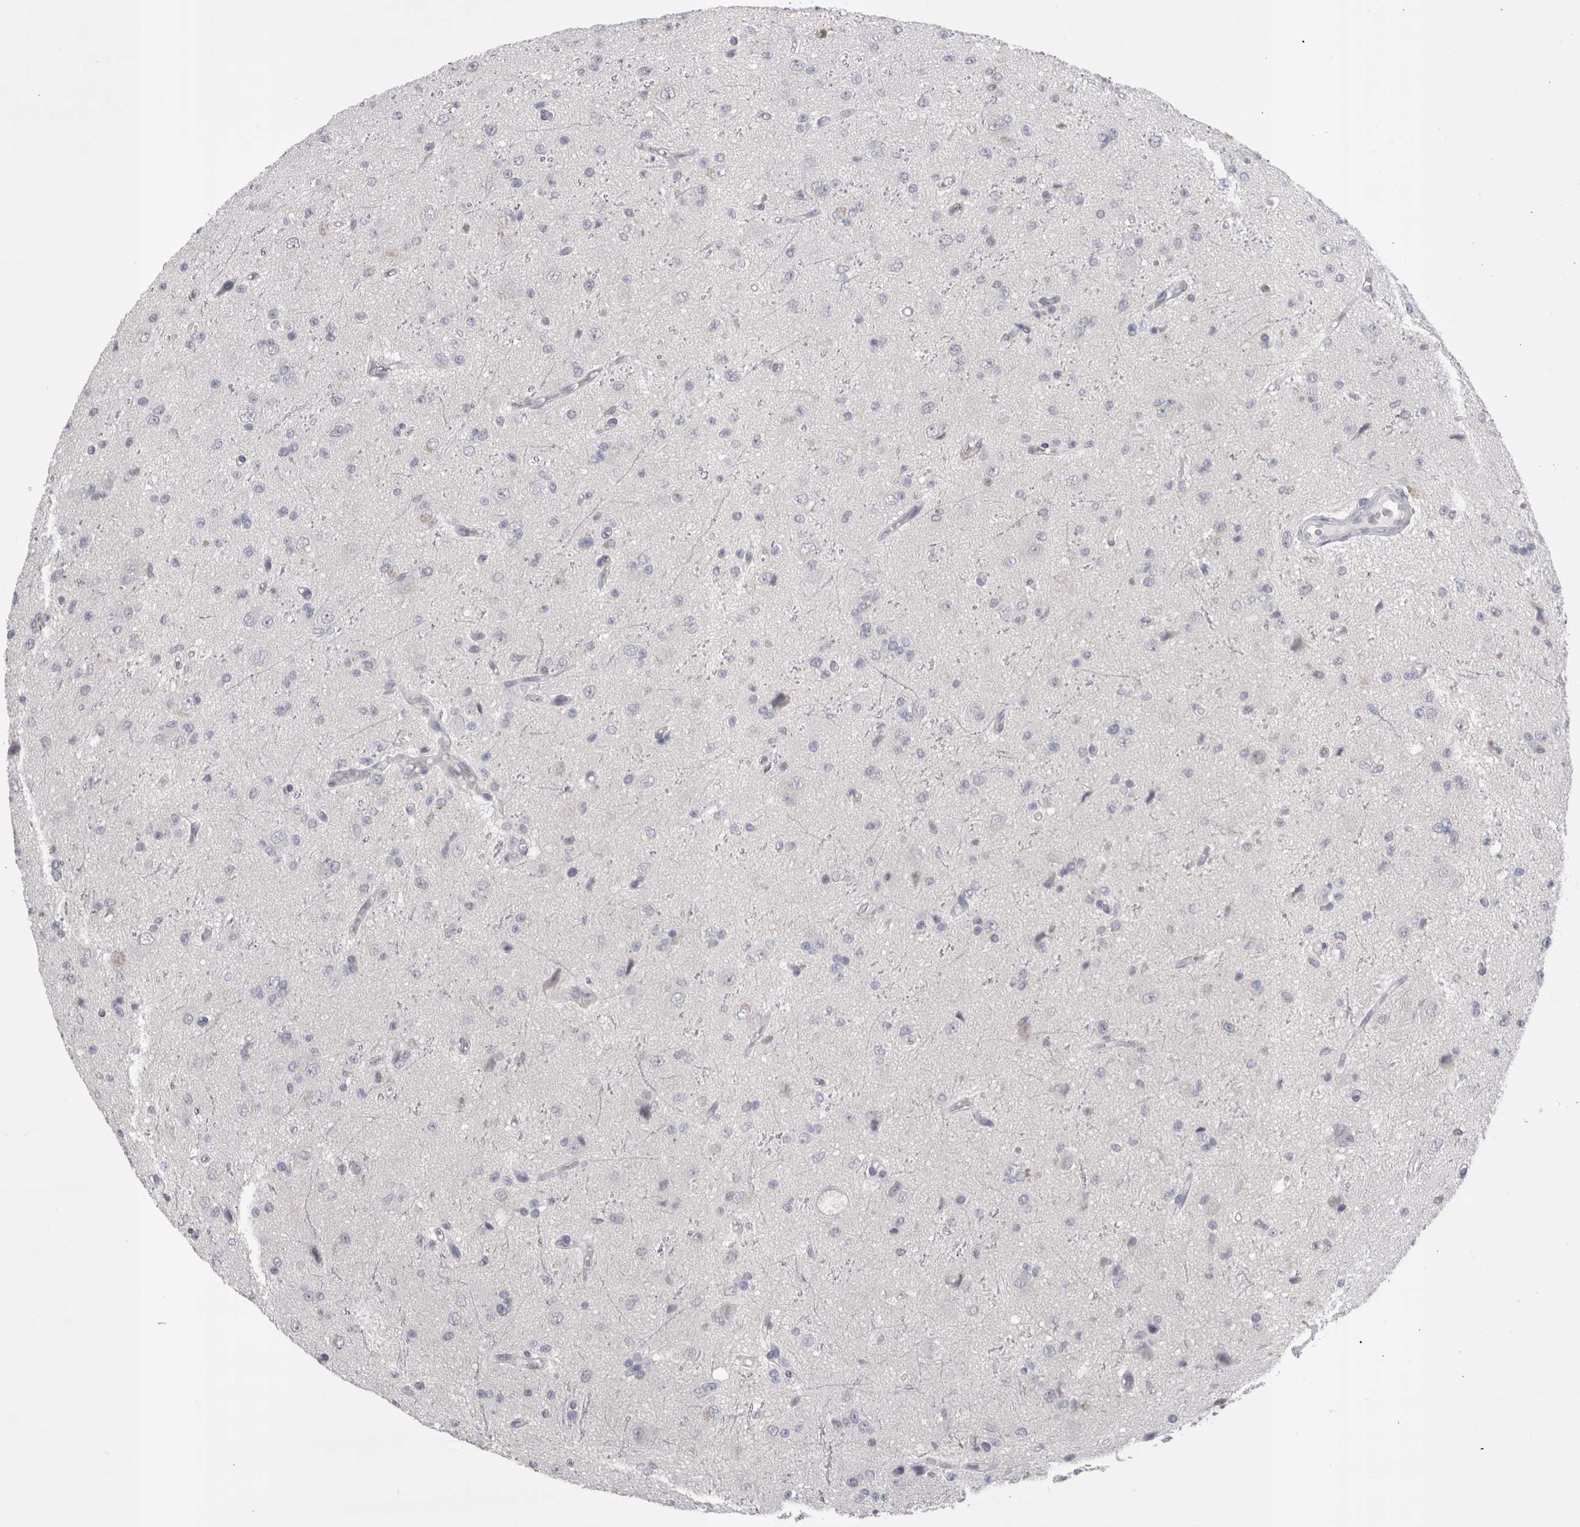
{"staining": {"intensity": "negative", "quantity": "none", "location": "none"}, "tissue": "glioma", "cell_type": "Tumor cells", "image_type": "cancer", "snomed": [{"axis": "morphology", "description": "Glioma, malignant, High grade"}, {"axis": "topography", "description": "pancreas cauda"}], "caption": "Tumor cells show no significant protein staining in glioma.", "gene": "SUCNR1", "patient": {"sex": "male", "age": 60}}